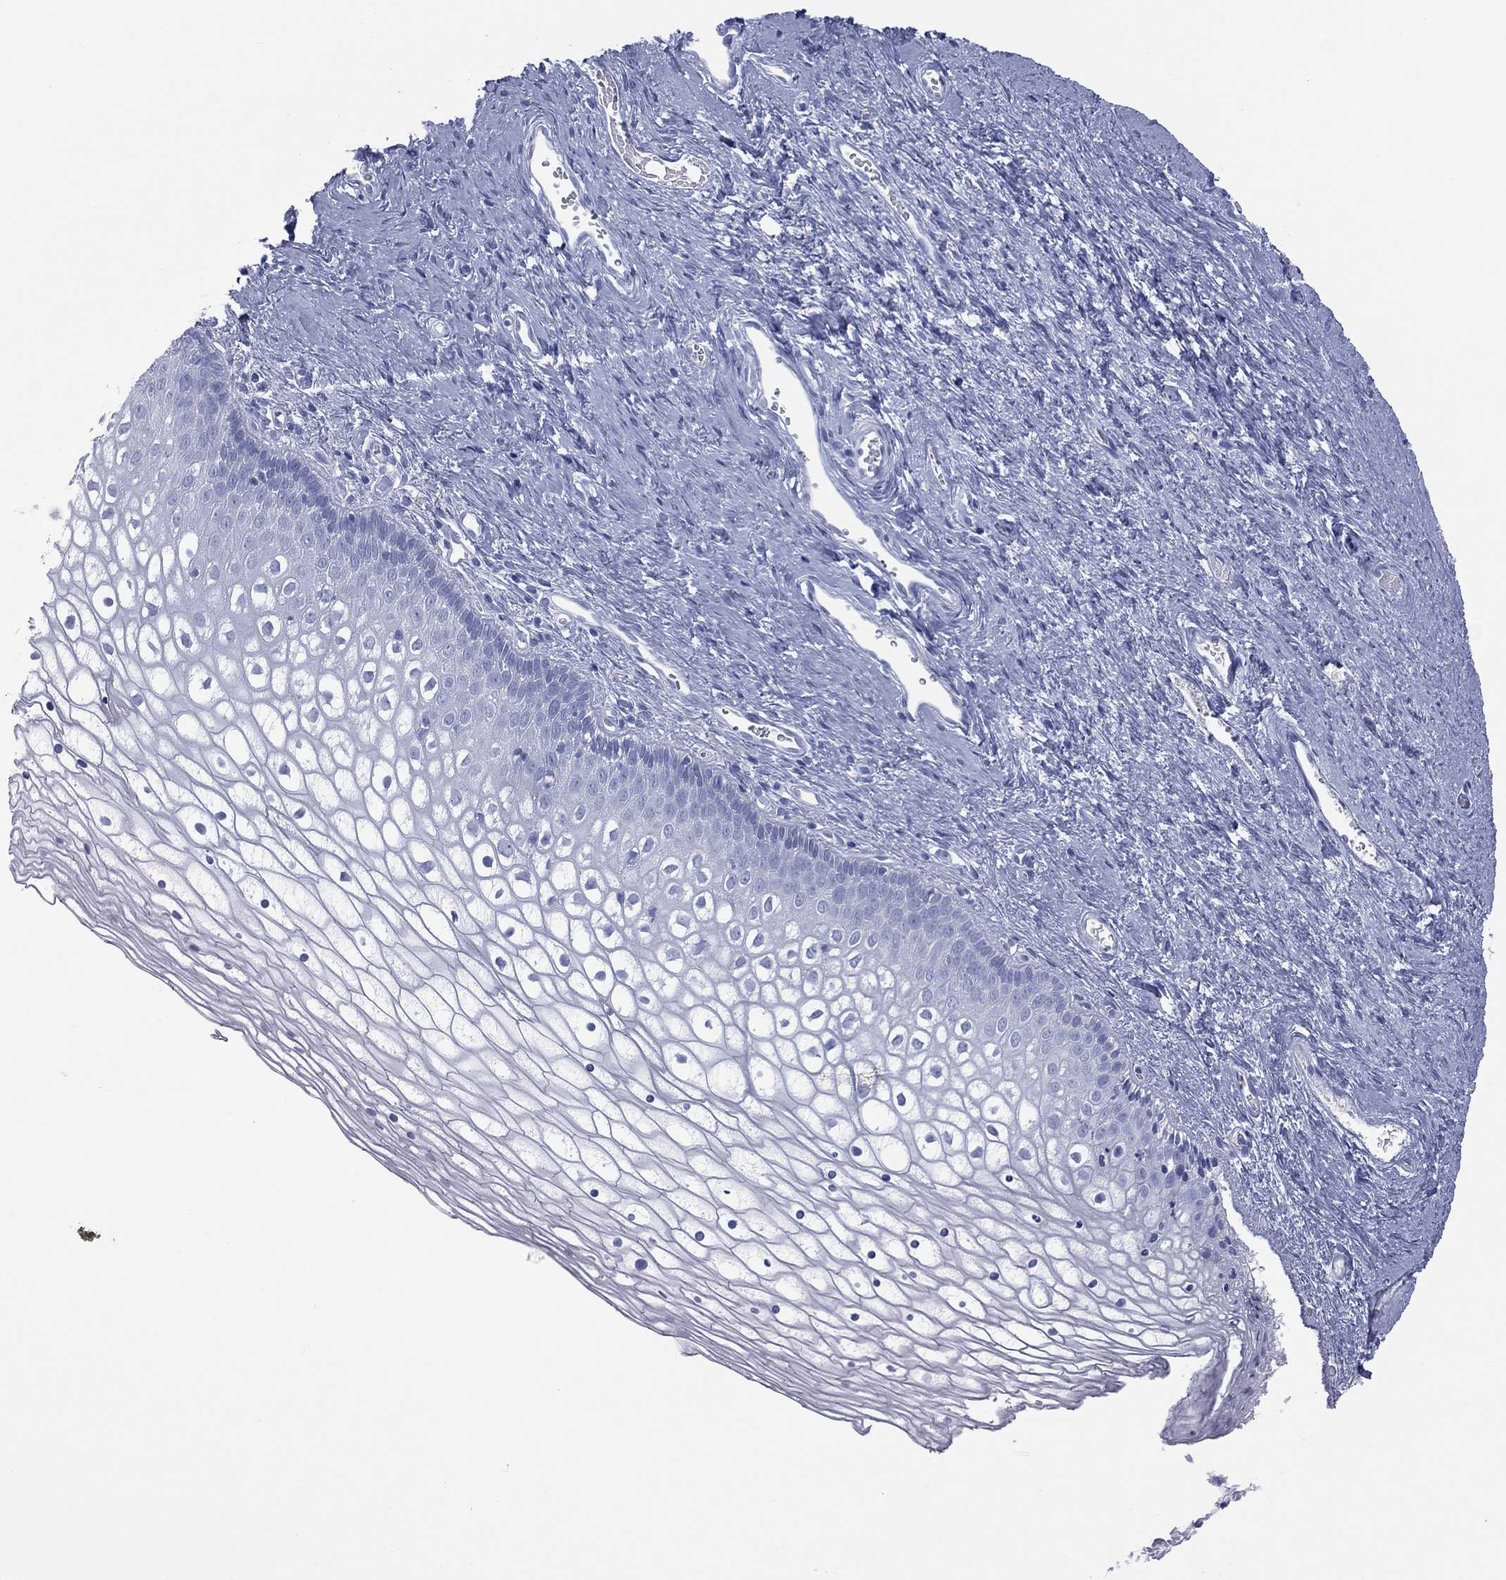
{"staining": {"intensity": "negative", "quantity": "none", "location": "none"}, "tissue": "vagina", "cell_type": "Squamous epithelial cells", "image_type": "normal", "snomed": [{"axis": "morphology", "description": "Normal tissue, NOS"}, {"axis": "topography", "description": "Vagina"}], "caption": "Squamous epithelial cells are negative for brown protein staining in benign vagina.", "gene": "MLN", "patient": {"sex": "female", "age": 32}}